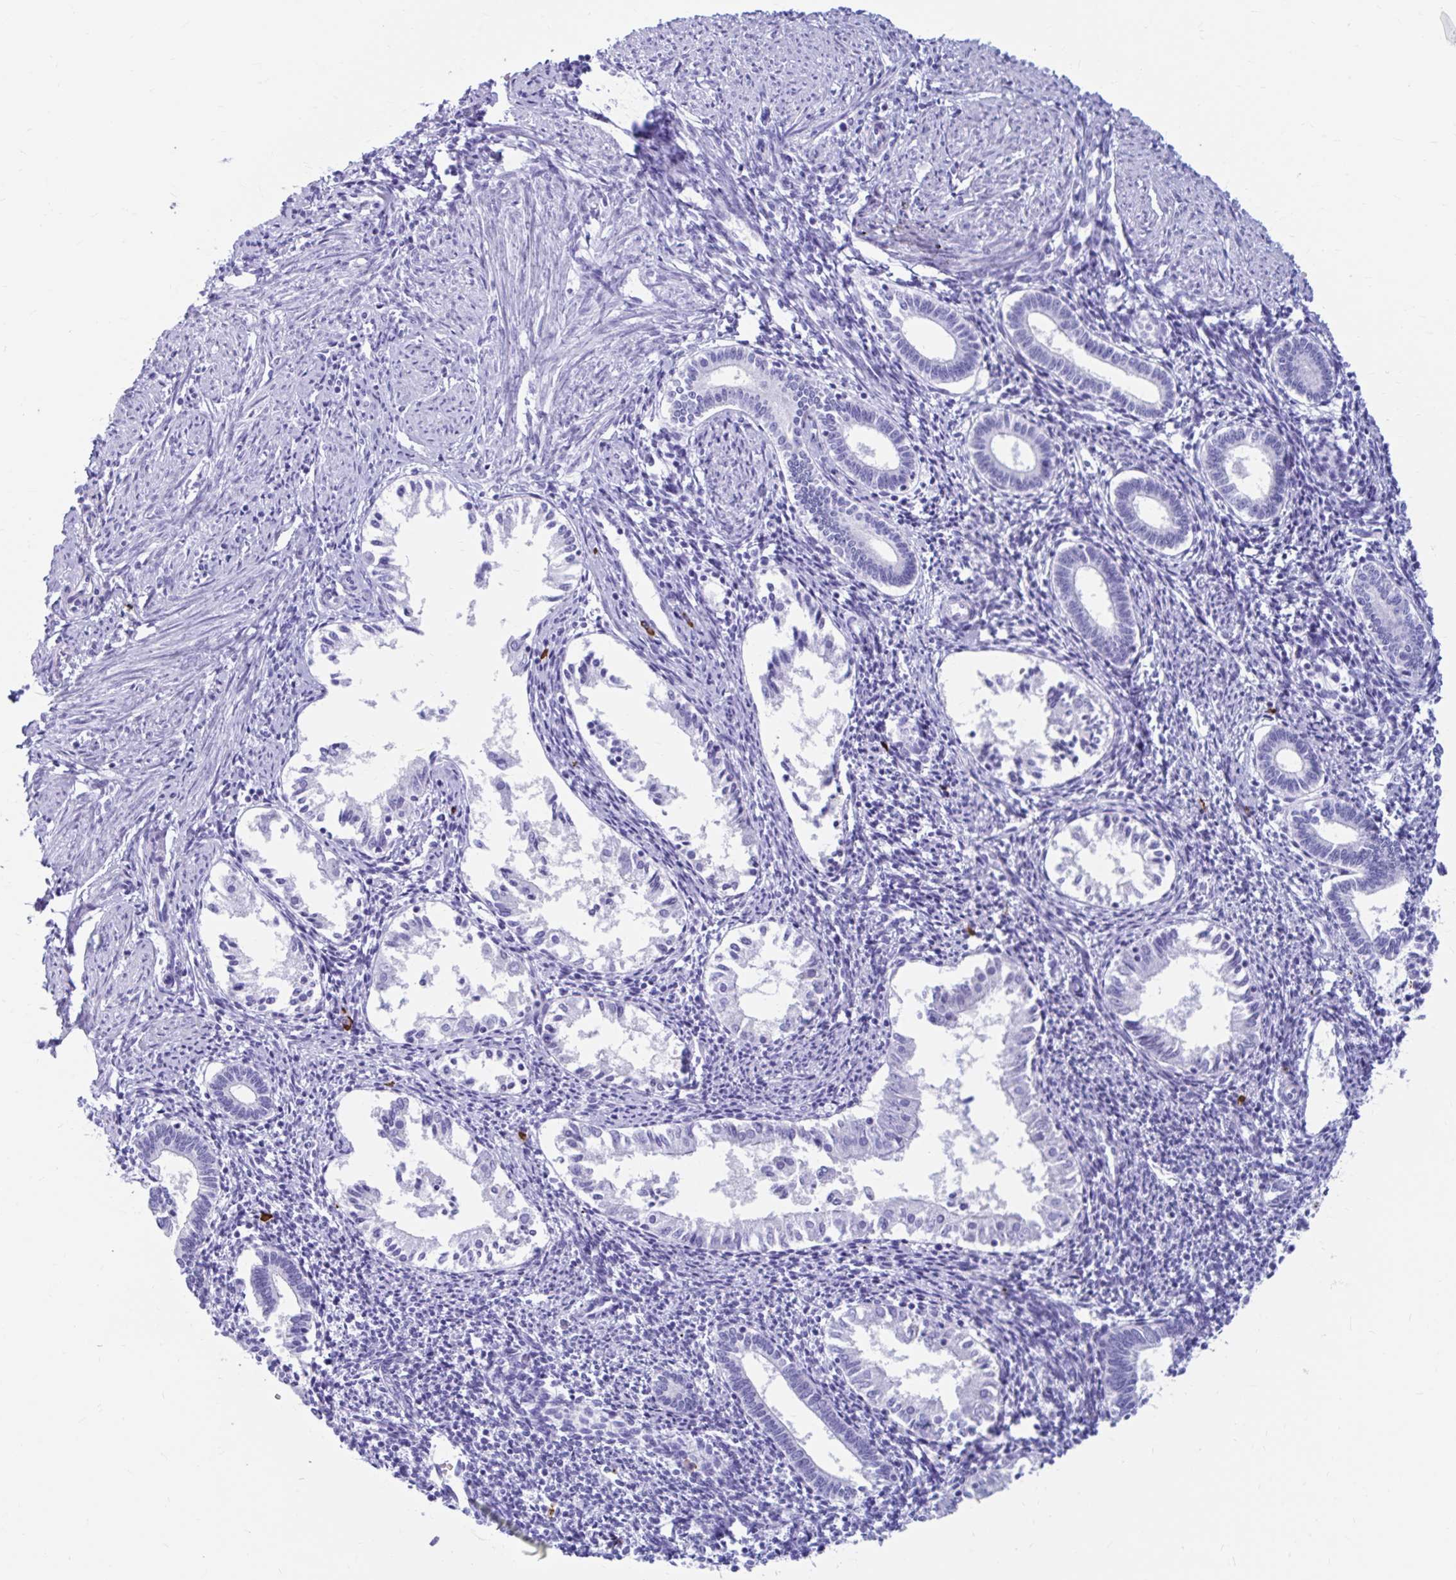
{"staining": {"intensity": "negative", "quantity": "none", "location": "none"}, "tissue": "endometrium", "cell_type": "Cells in endometrial stroma", "image_type": "normal", "snomed": [{"axis": "morphology", "description": "Normal tissue, NOS"}, {"axis": "topography", "description": "Endometrium"}], "caption": "An immunohistochemistry (IHC) image of unremarkable endometrium is shown. There is no staining in cells in endometrial stroma of endometrium. Brightfield microscopy of immunohistochemistry stained with DAB (3,3'-diaminobenzidine) (brown) and hematoxylin (blue), captured at high magnification.", "gene": "NSG2", "patient": {"sex": "female", "age": 41}}